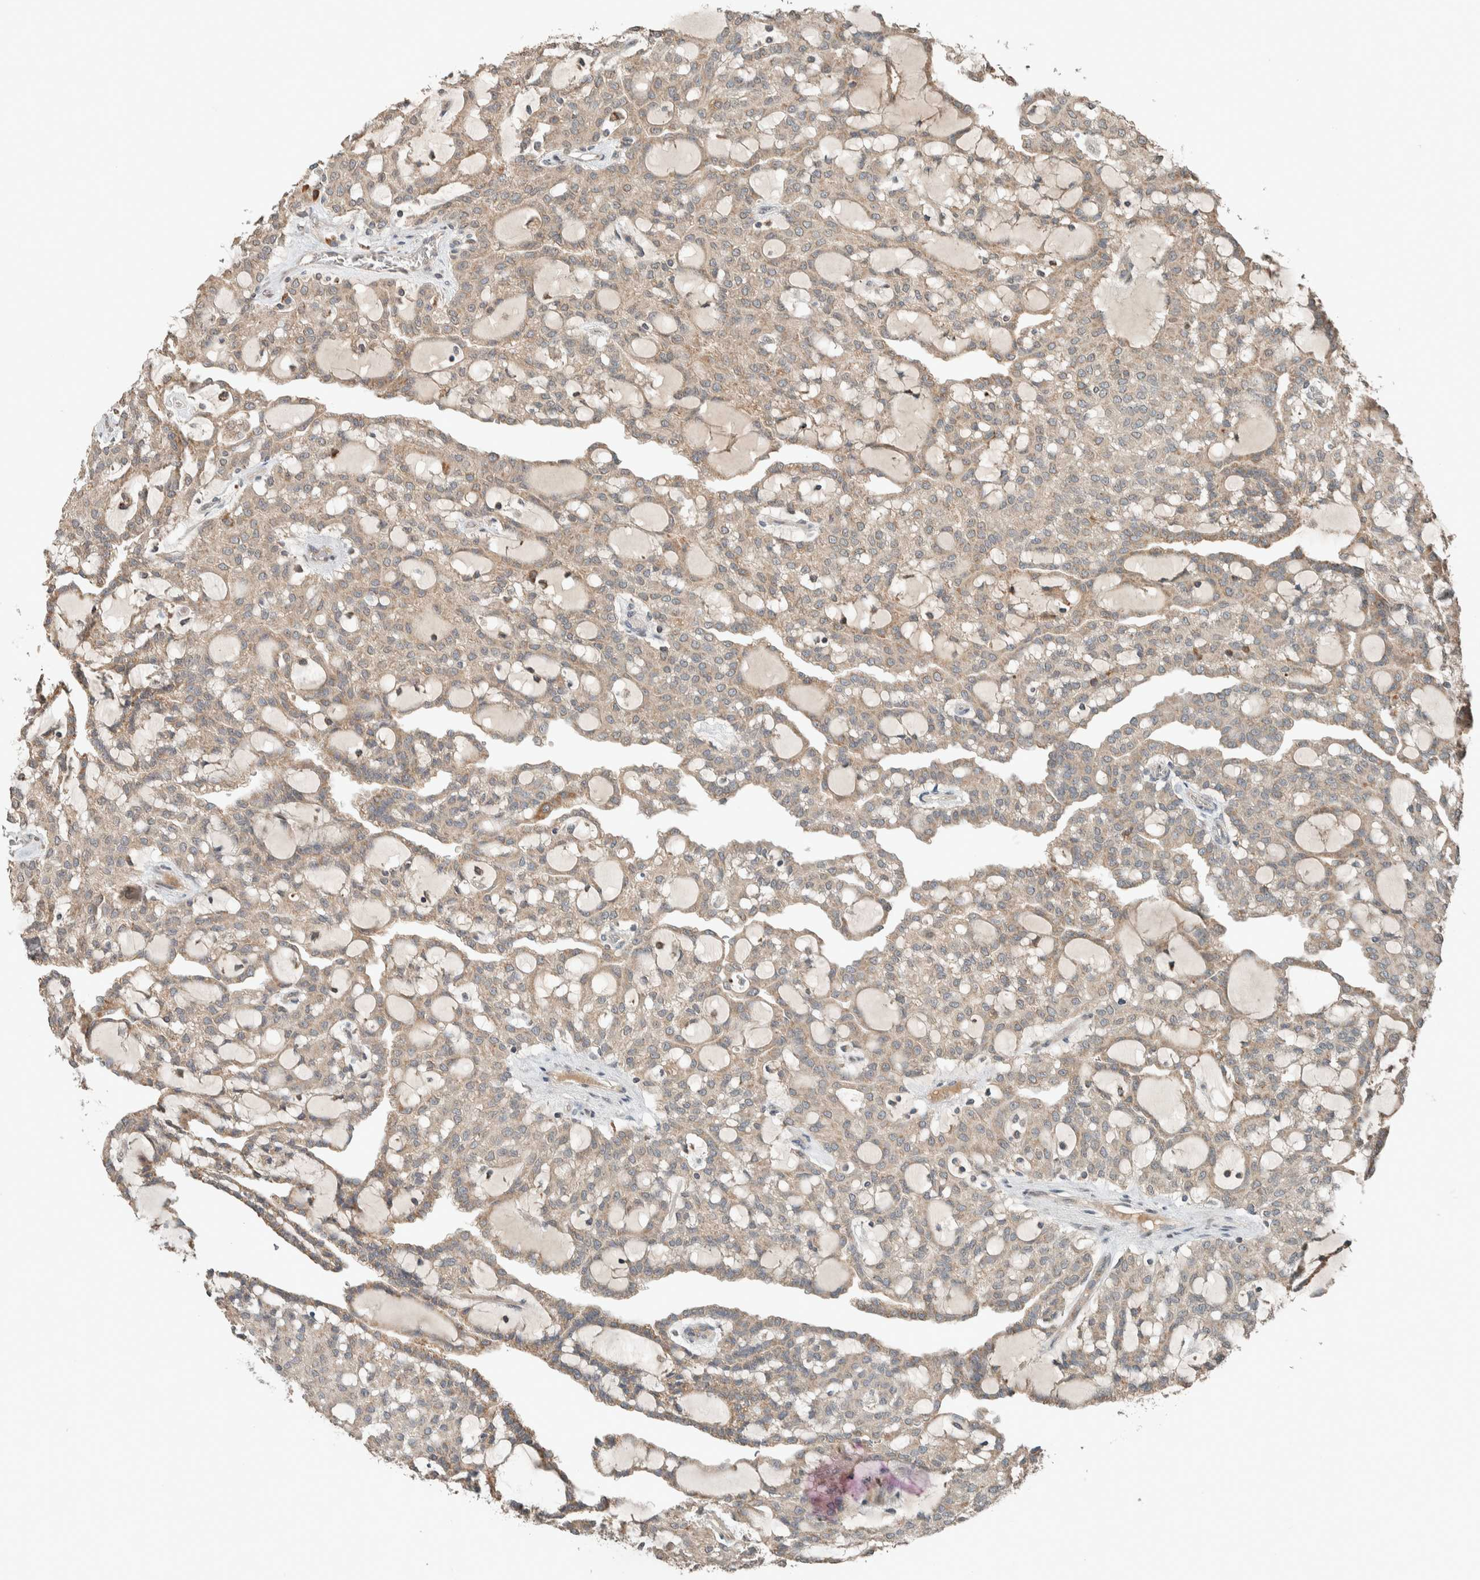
{"staining": {"intensity": "weak", "quantity": ">75%", "location": "cytoplasmic/membranous"}, "tissue": "renal cancer", "cell_type": "Tumor cells", "image_type": "cancer", "snomed": [{"axis": "morphology", "description": "Adenocarcinoma, NOS"}, {"axis": "topography", "description": "Kidney"}], "caption": "An image of adenocarcinoma (renal) stained for a protein displays weak cytoplasmic/membranous brown staining in tumor cells.", "gene": "NBR1", "patient": {"sex": "male", "age": 63}}